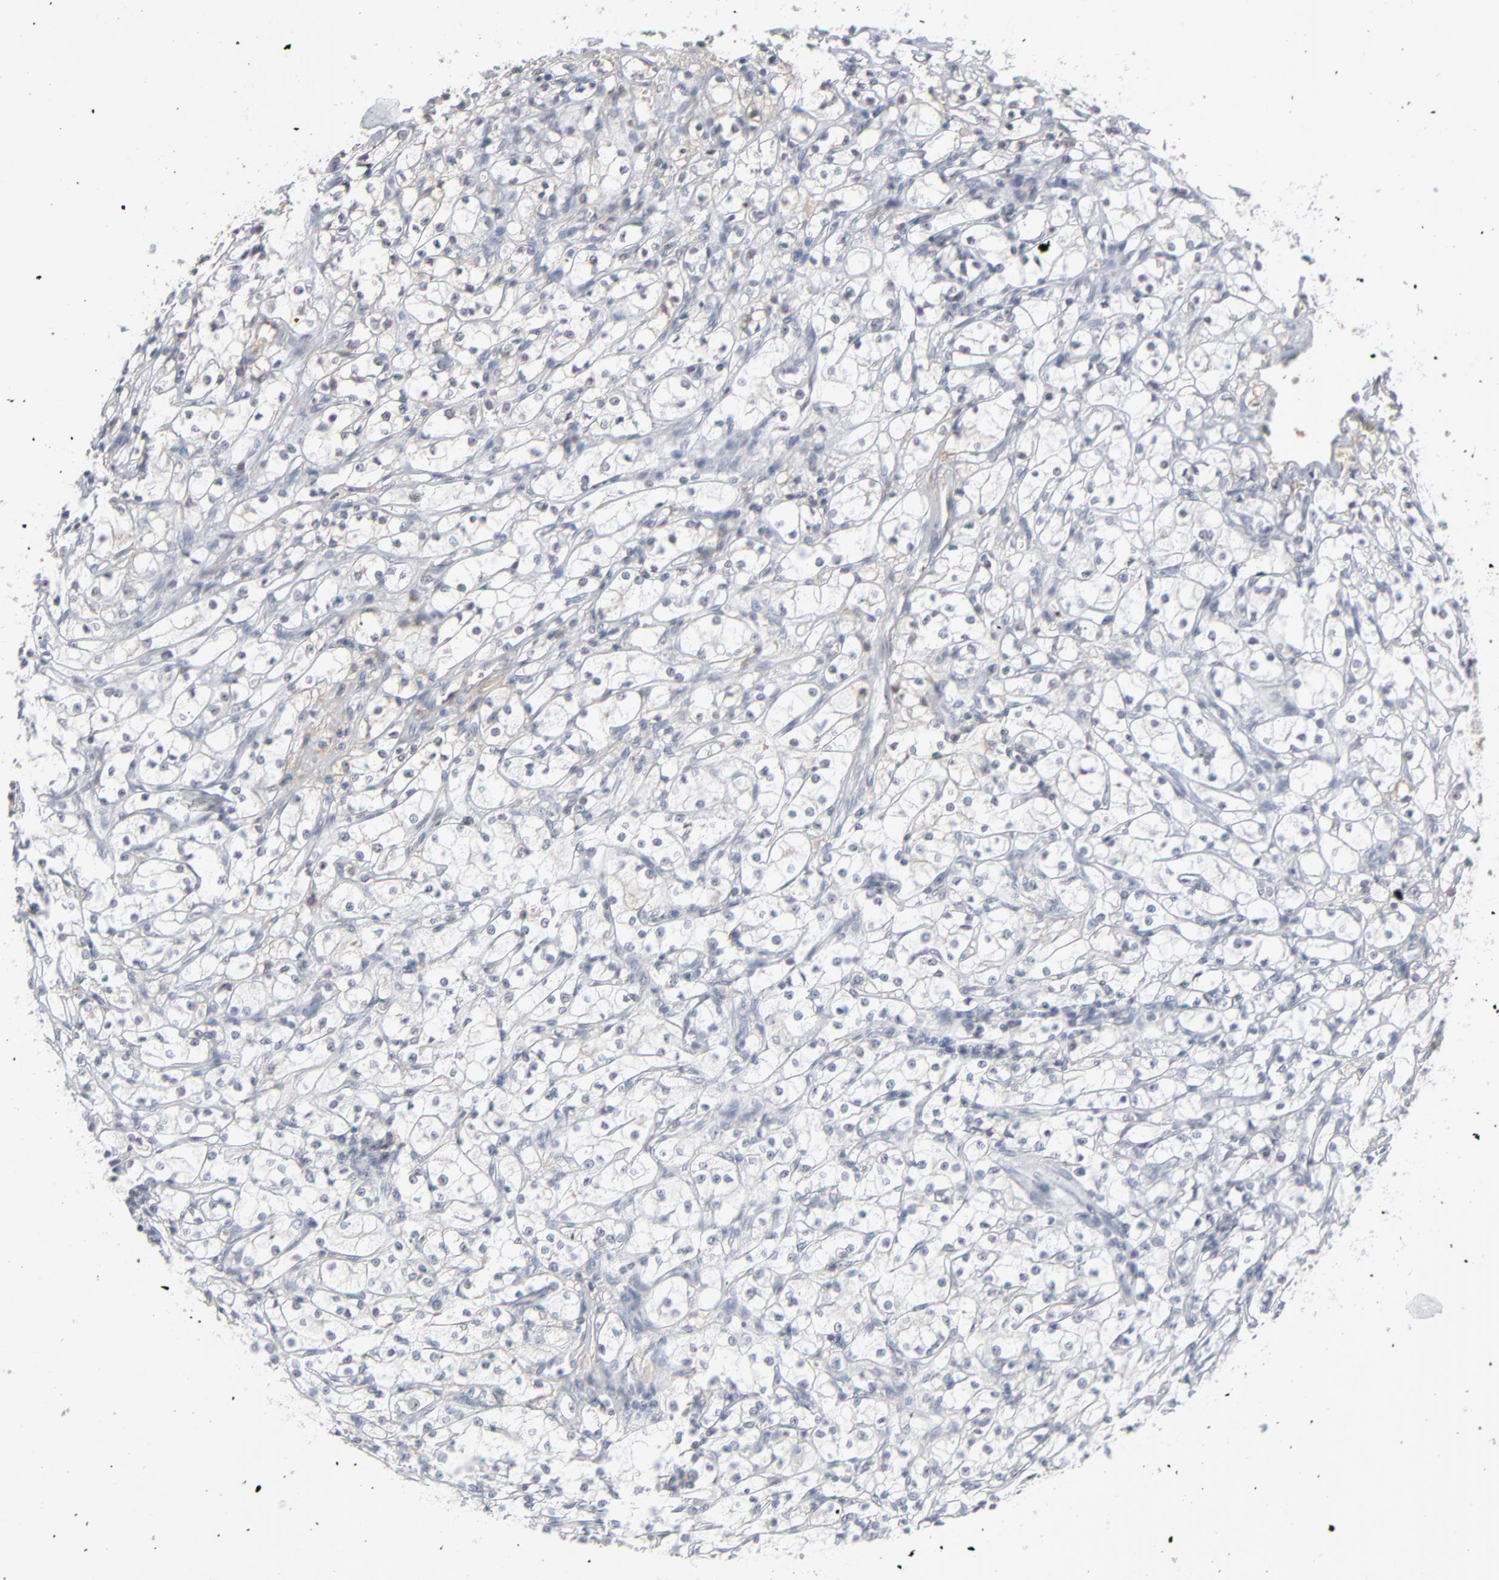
{"staining": {"intensity": "negative", "quantity": "none", "location": "none"}, "tissue": "renal cancer", "cell_type": "Tumor cells", "image_type": "cancer", "snomed": [{"axis": "morphology", "description": "Adenocarcinoma, NOS"}, {"axis": "topography", "description": "Kidney"}], "caption": "IHC micrograph of neoplastic tissue: renal adenocarcinoma stained with DAB (3,3'-diaminobenzidine) exhibits no significant protein positivity in tumor cells.", "gene": "MPHOSPH6", "patient": {"sex": "male", "age": 61}}